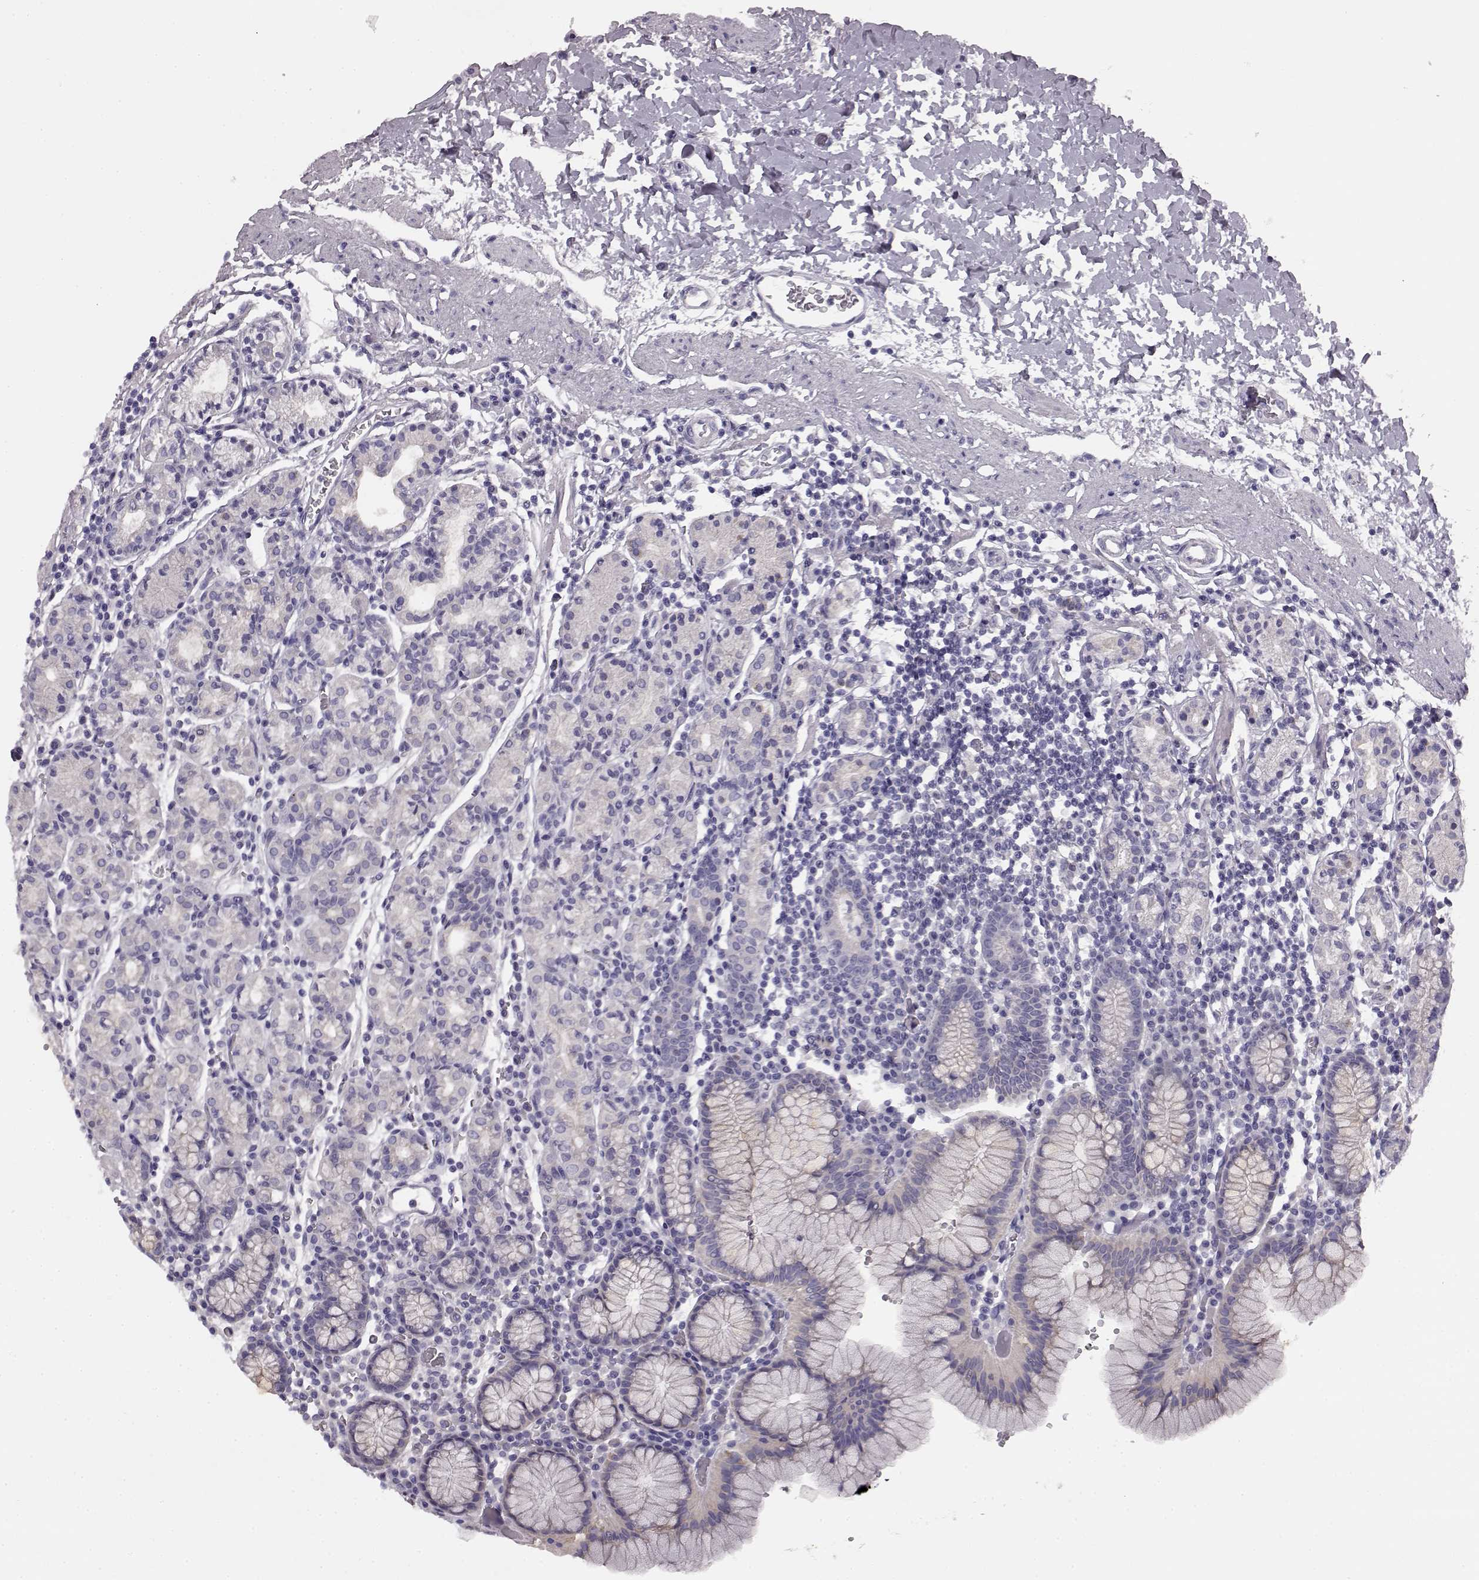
{"staining": {"intensity": "negative", "quantity": "none", "location": "none"}, "tissue": "stomach", "cell_type": "Glandular cells", "image_type": "normal", "snomed": [{"axis": "morphology", "description": "Normal tissue, NOS"}, {"axis": "topography", "description": "Stomach, upper"}, {"axis": "topography", "description": "Stomach"}], "caption": "High power microscopy photomicrograph of an immunohistochemistry micrograph of normal stomach, revealing no significant staining in glandular cells.", "gene": "KRT81", "patient": {"sex": "male", "age": 62}}